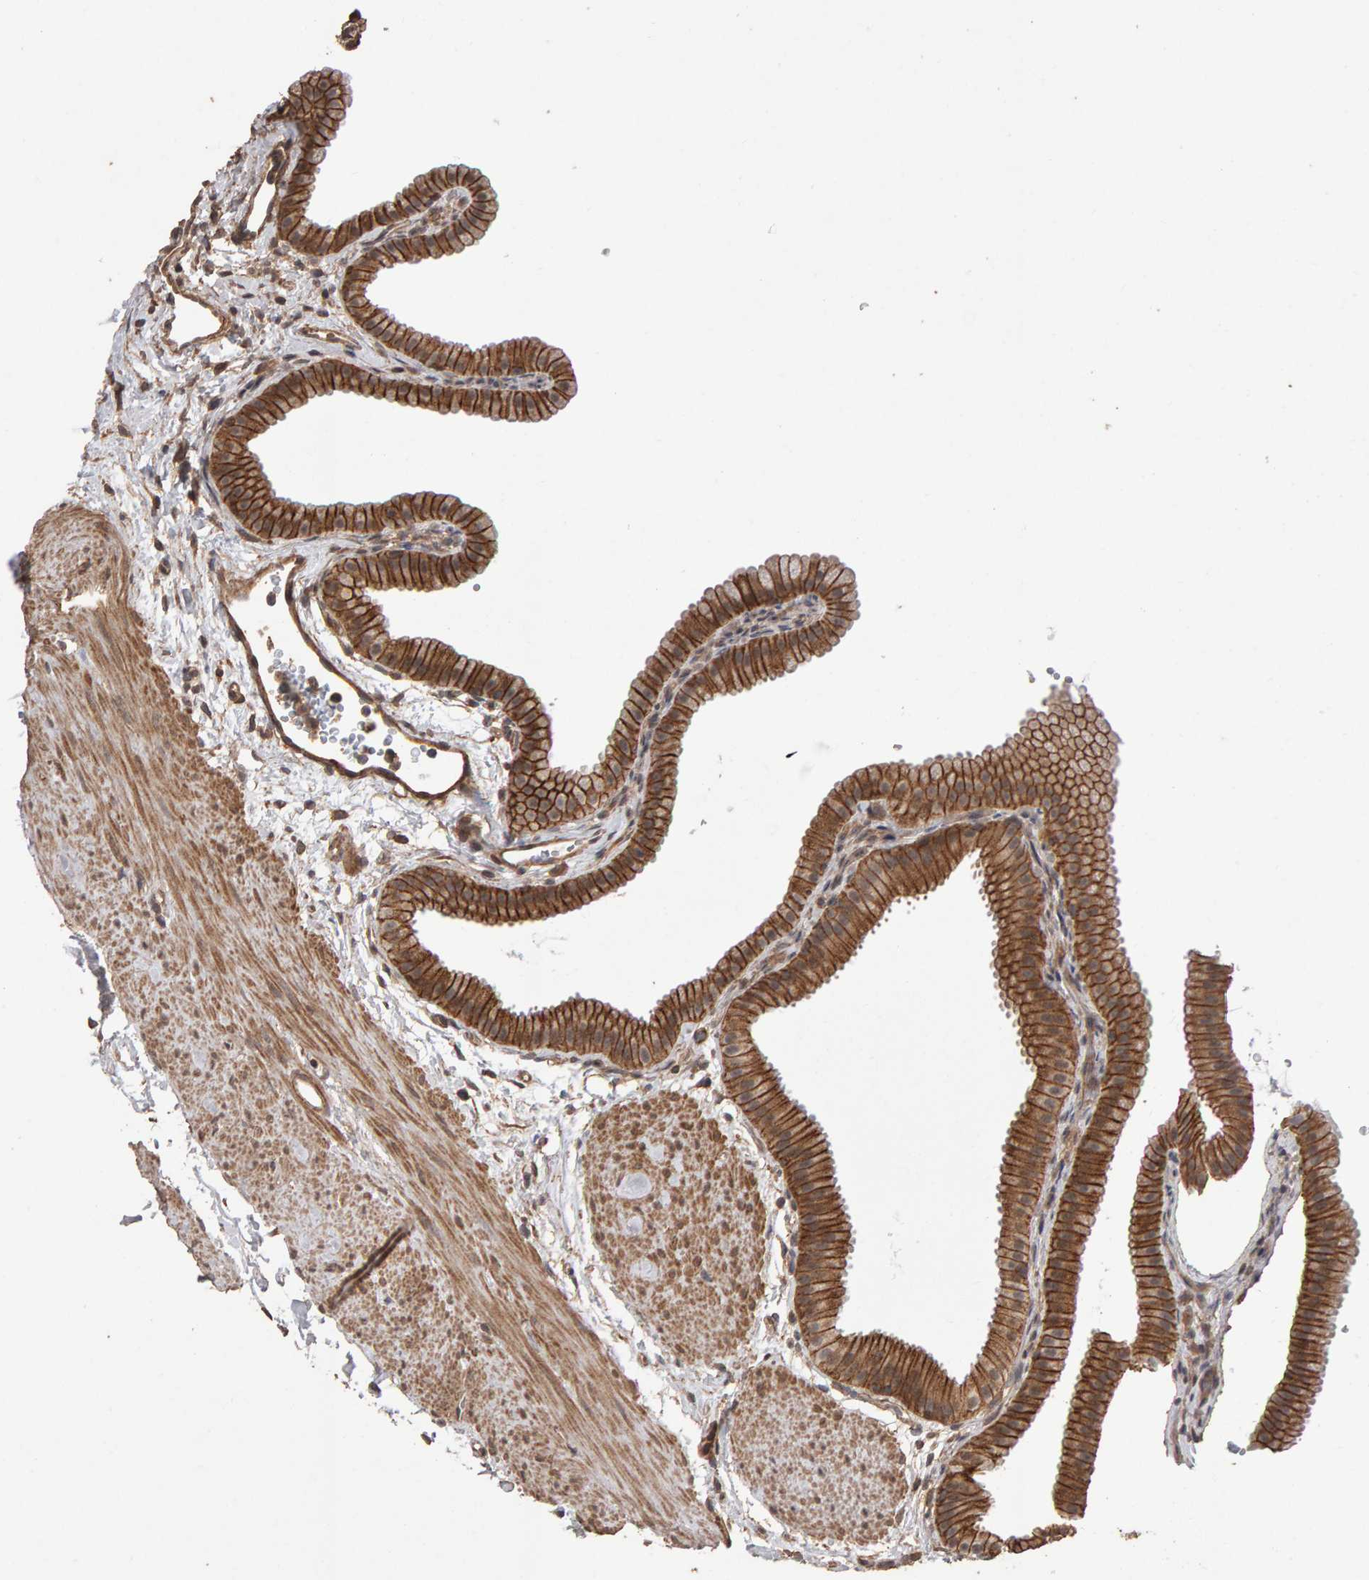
{"staining": {"intensity": "strong", "quantity": ">75%", "location": "cytoplasmic/membranous"}, "tissue": "gallbladder", "cell_type": "Glandular cells", "image_type": "normal", "snomed": [{"axis": "morphology", "description": "Normal tissue, NOS"}, {"axis": "topography", "description": "Gallbladder"}], "caption": "The photomicrograph demonstrates immunohistochemical staining of unremarkable gallbladder. There is strong cytoplasmic/membranous positivity is present in about >75% of glandular cells.", "gene": "SCRIB", "patient": {"sex": "female", "age": 64}}